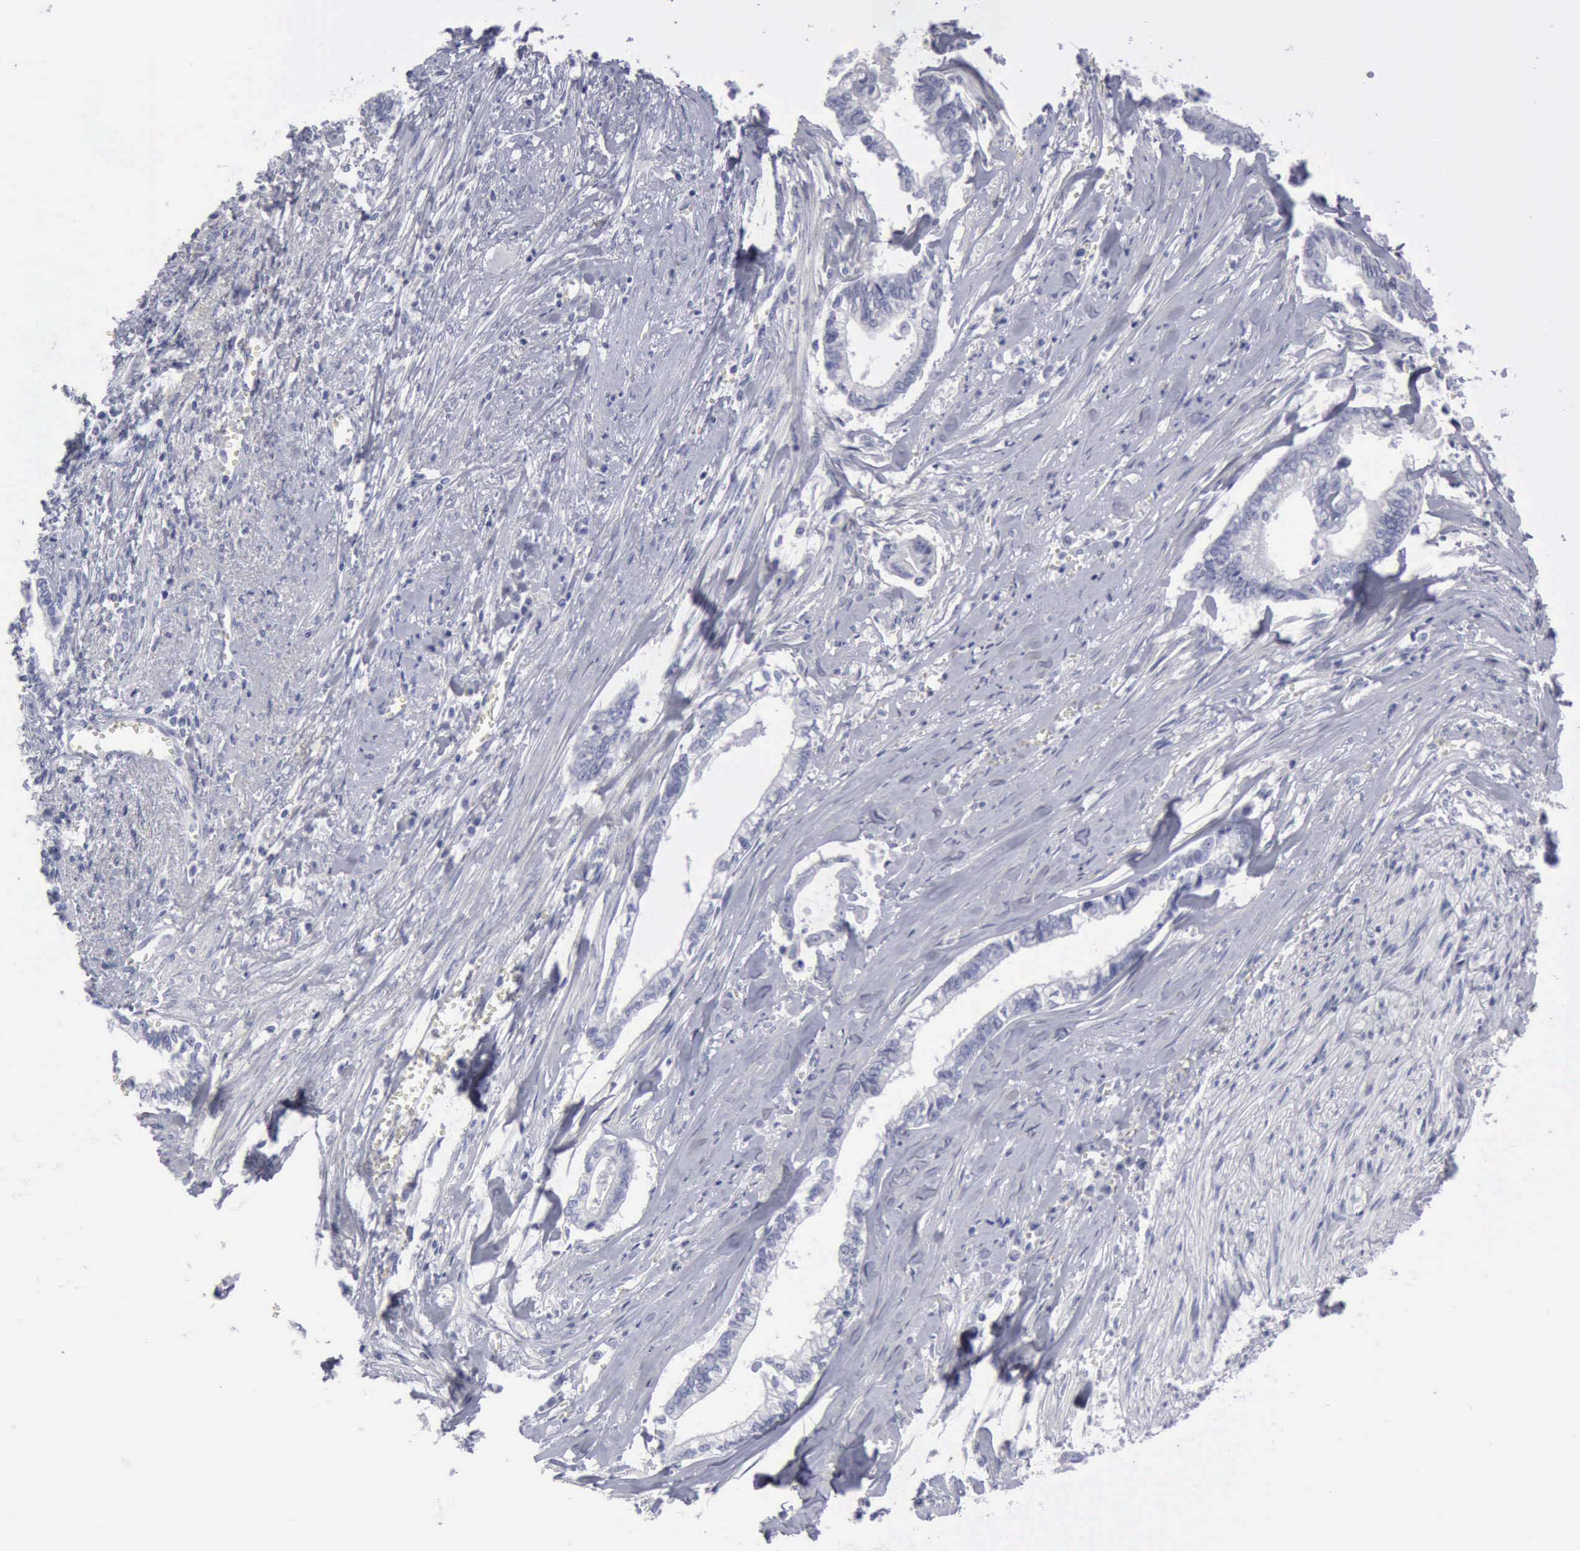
{"staining": {"intensity": "negative", "quantity": "none", "location": "none"}, "tissue": "liver cancer", "cell_type": "Tumor cells", "image_type": "cancer", "snomed": [{"axis": "morphology", "description": "Cholangiocarcinoma"}, {"axis": "topography", "description": "Liver"}], "caption": "Immunohistochemistry (IHC) photomicrograph of neoplastic tissue: human liver cholangiocarcinoma stained with DAB (3,3'-diaminobenzidine) shows no significant protein expression in tumor cells.", "gene": "KRT13", "patient": {"sex": "male", "age": 57}}